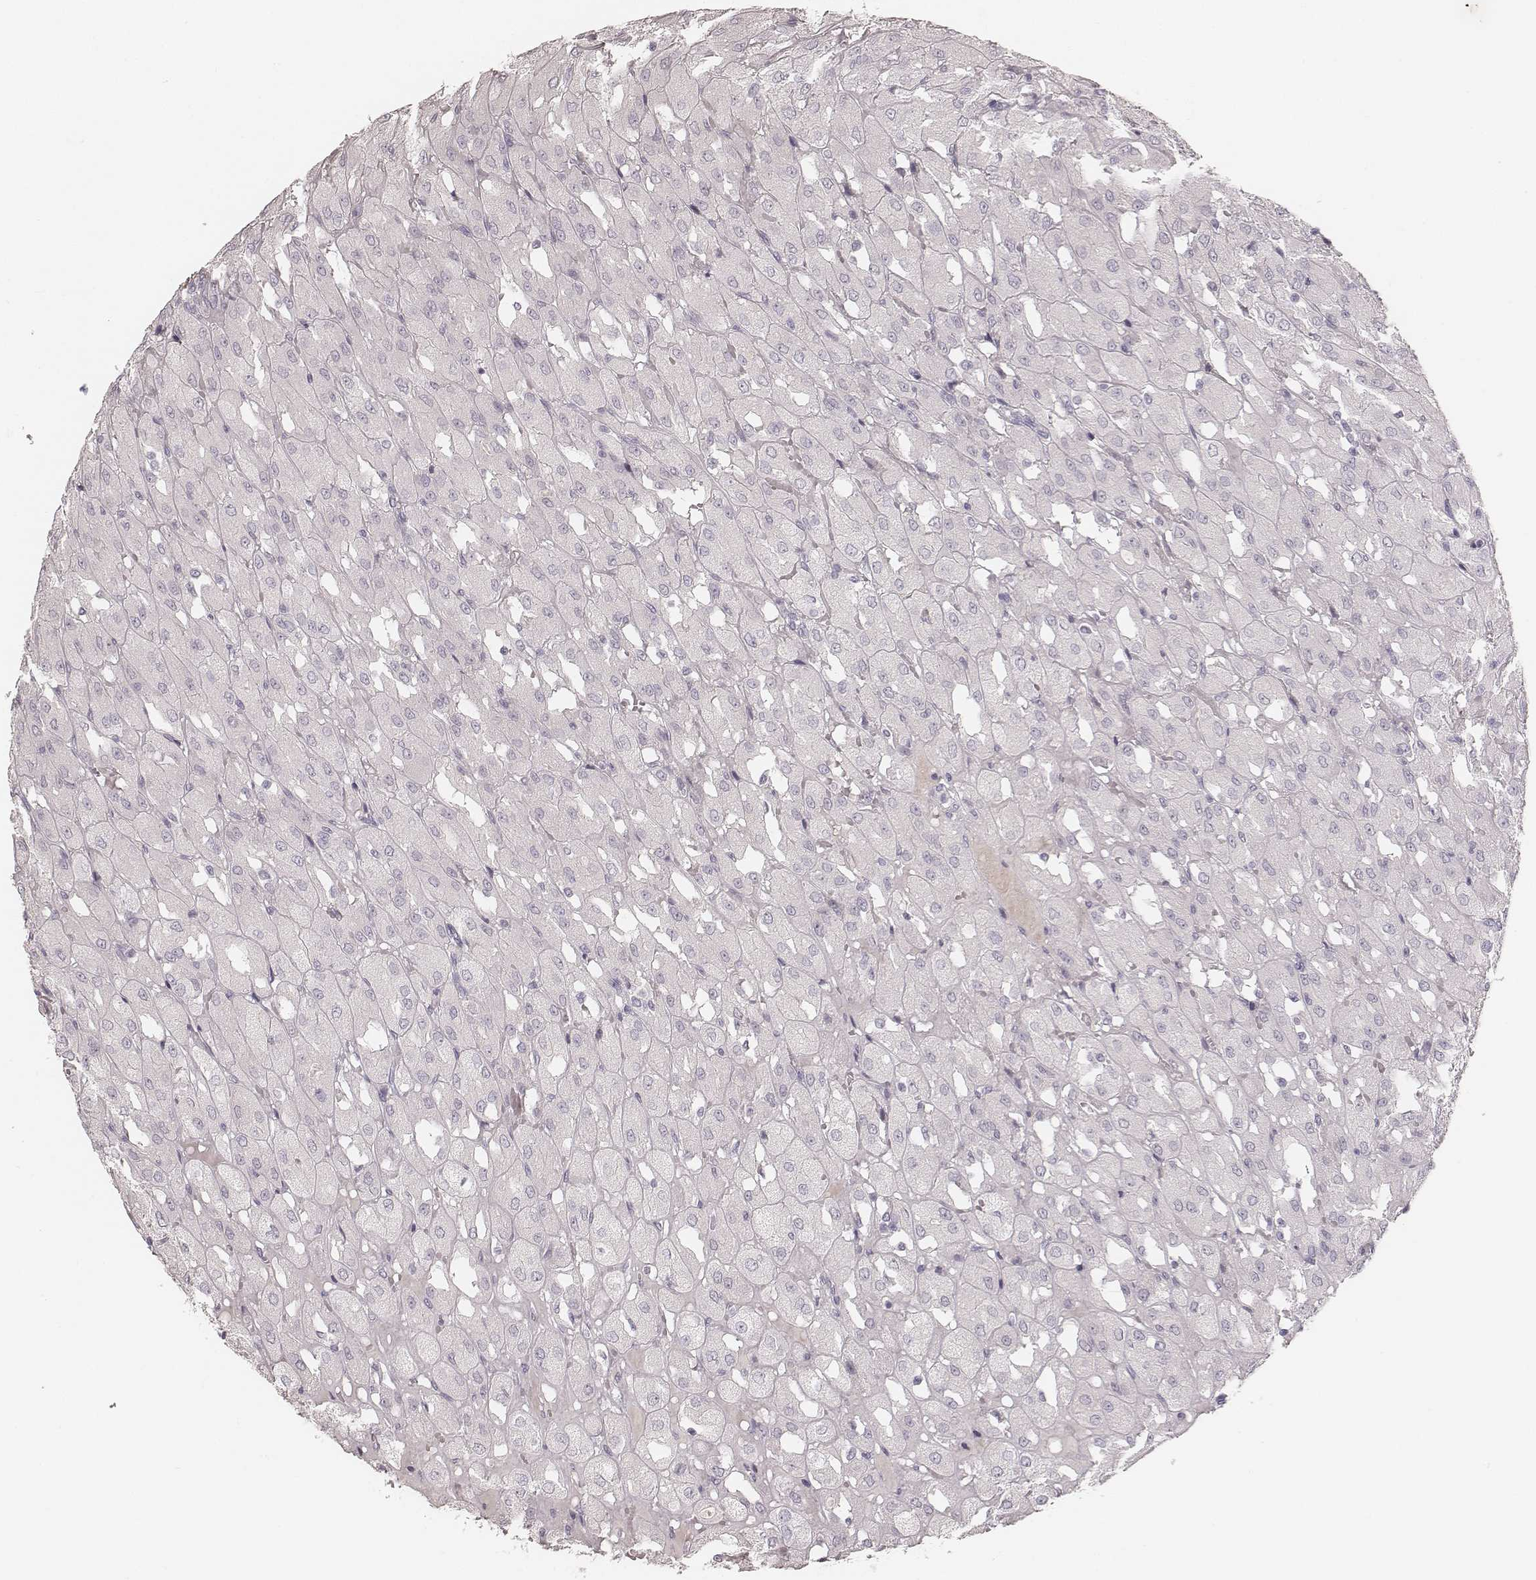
{"staining": {"intensity": "negative", "quantity": "none", "location": "none"}, "tissue": "renal cancer", "cell_type": "Tumor cells", "image_type": "cancer", "snomed": [{"axis": "morphology", "description": "Adenocarcinoma, NOS"}, {"axis": "topography", "description": "Kidney"}], "caption": "Protein analysis of renal adenocarcinoma displays no significant positivity in tumor cells.", "gene": "KRT26", "patient": {"sex": "male", "age": 72}}